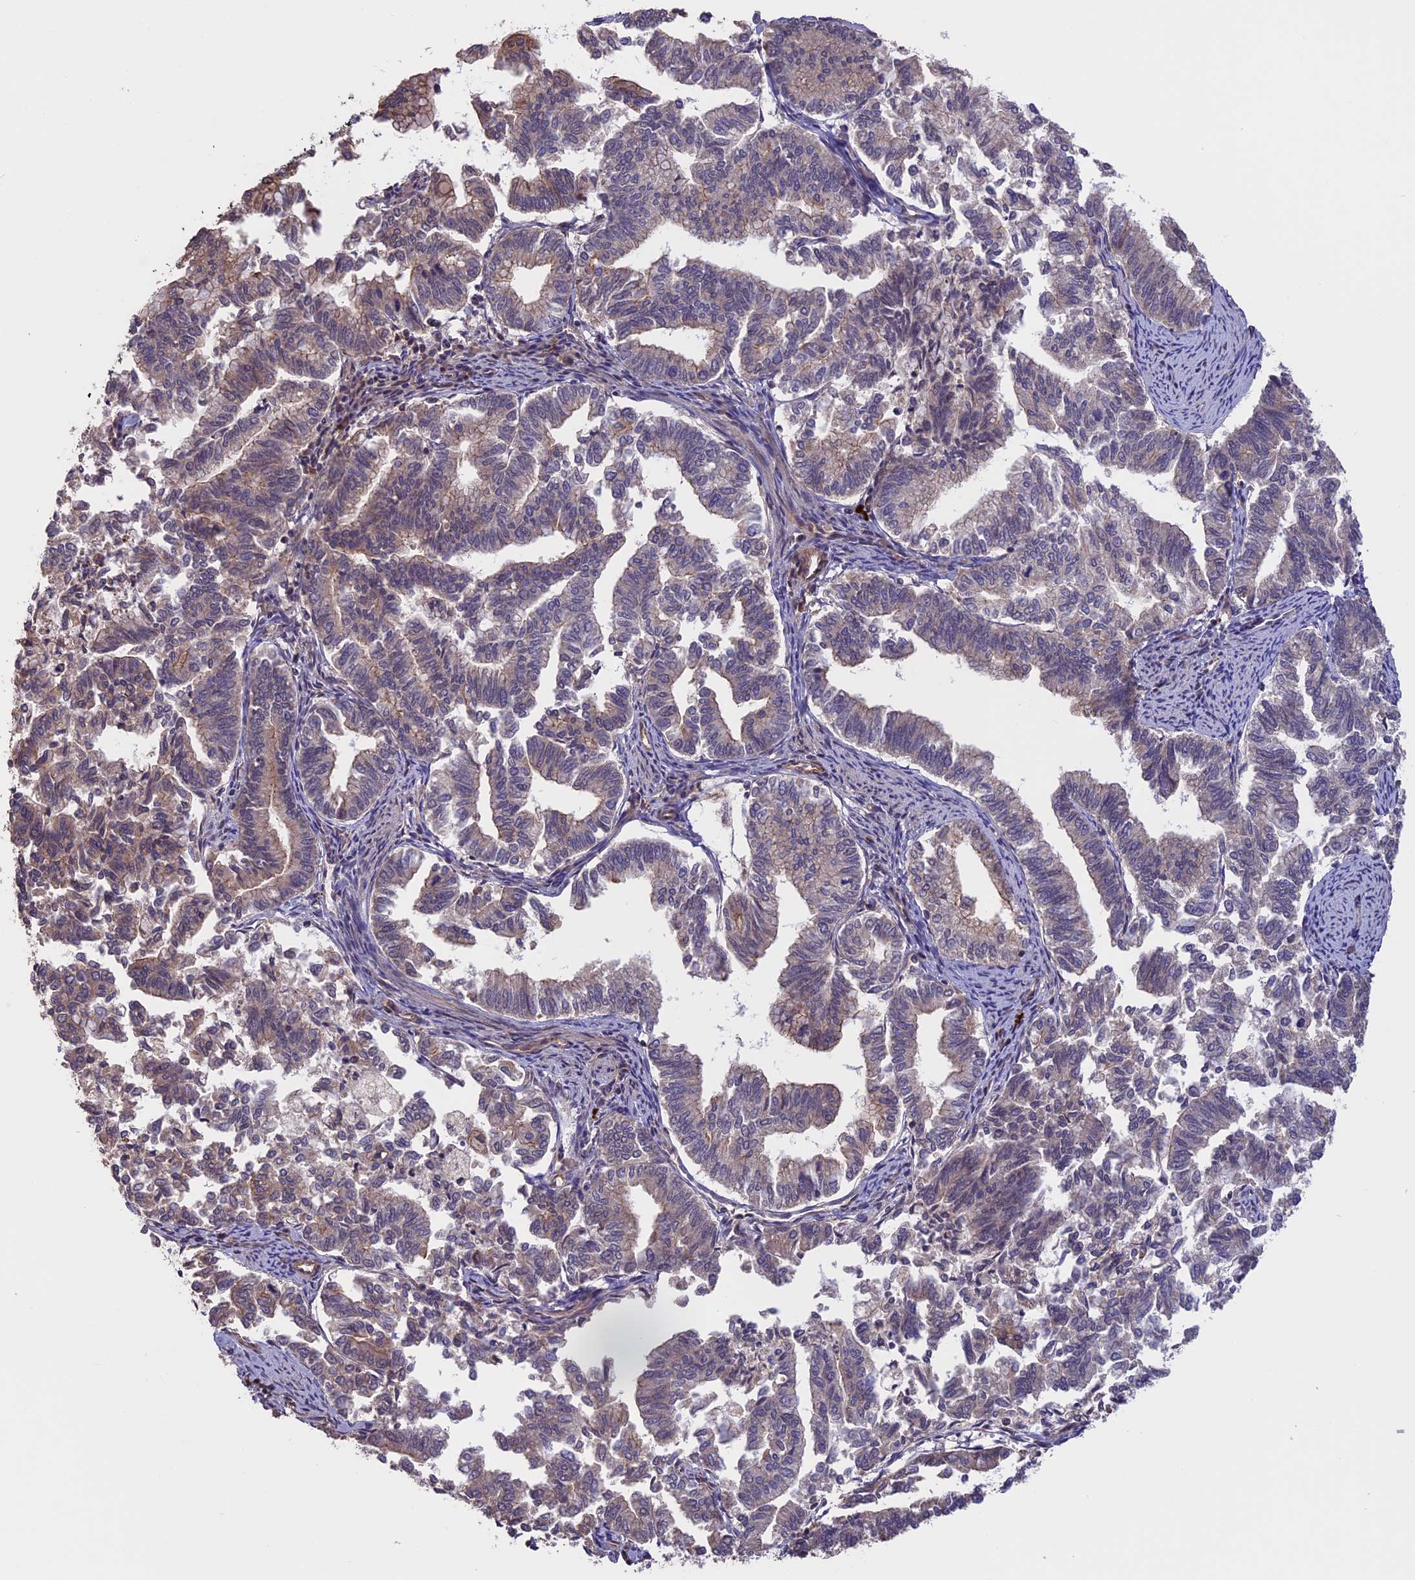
{"staining": {"intensity": "weak", "quantity": "25%-75%", "location": "cytoplasmic/membranous"}, "tissue": "endometrial cancer", "cell_type": "Tumor cells", "image_type": "cancer", "snomed": [{"axis": "morphology", "description": "Adenocarcinoma, NOS"}, {"axis": "topography", "description": "Endometrium"}], "caption": "This is a micrograph of immunohistochemistry (IHC) staining of endometrial cancer (adenocarcinoma), which shows weak positivity in the cytoplasmic/membranous of tumor cells.", "gene": "GAS8", "patient": {"sex": "female", "age": 79}}